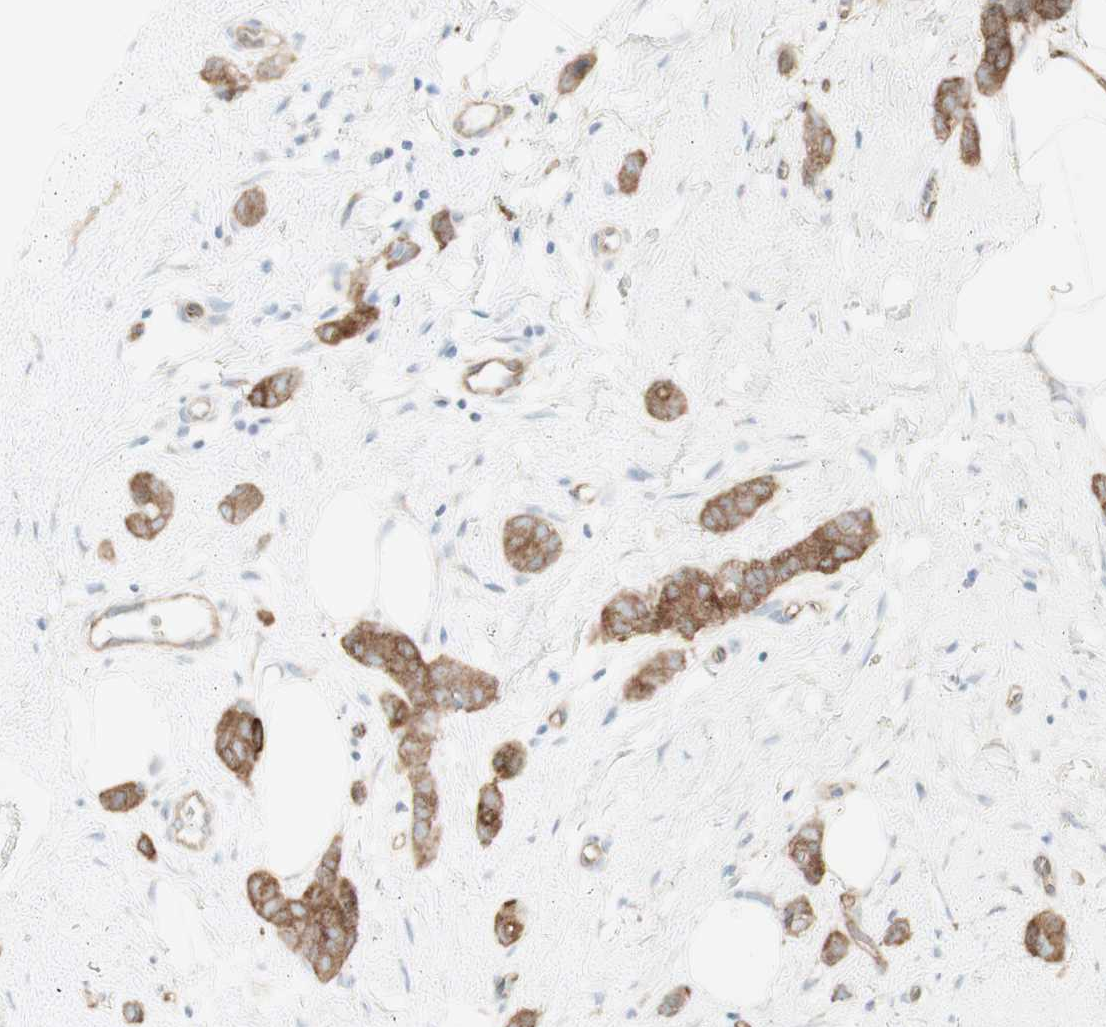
{"staining": {"intensity": "moderate", "quantity": "<25%", "location": "cytoplasmic/membranous"}, "tissue": "breast cancer", "cell_type": "Tumor cells", "image_type": "cancer", "snomed": [{"axis": "morphology", "description": "Lobular carcinoma"}, {"axis": "topography", "description": "Skin"}, {"axis": "topography", "description": "Breast"}], "caption": "Immunohistochemical staining of human breast lobular carcinoma exhibits low levels of moderate cytoplasmic/membranous staining in approximately <25% of tumor cells. The staining was performed using DAB, with brown indicating positive protein expression. Nuclei are stained blue with hematoxylin.", "gene": "MYO6", "patient": {"sex": "female", "age": 46}}